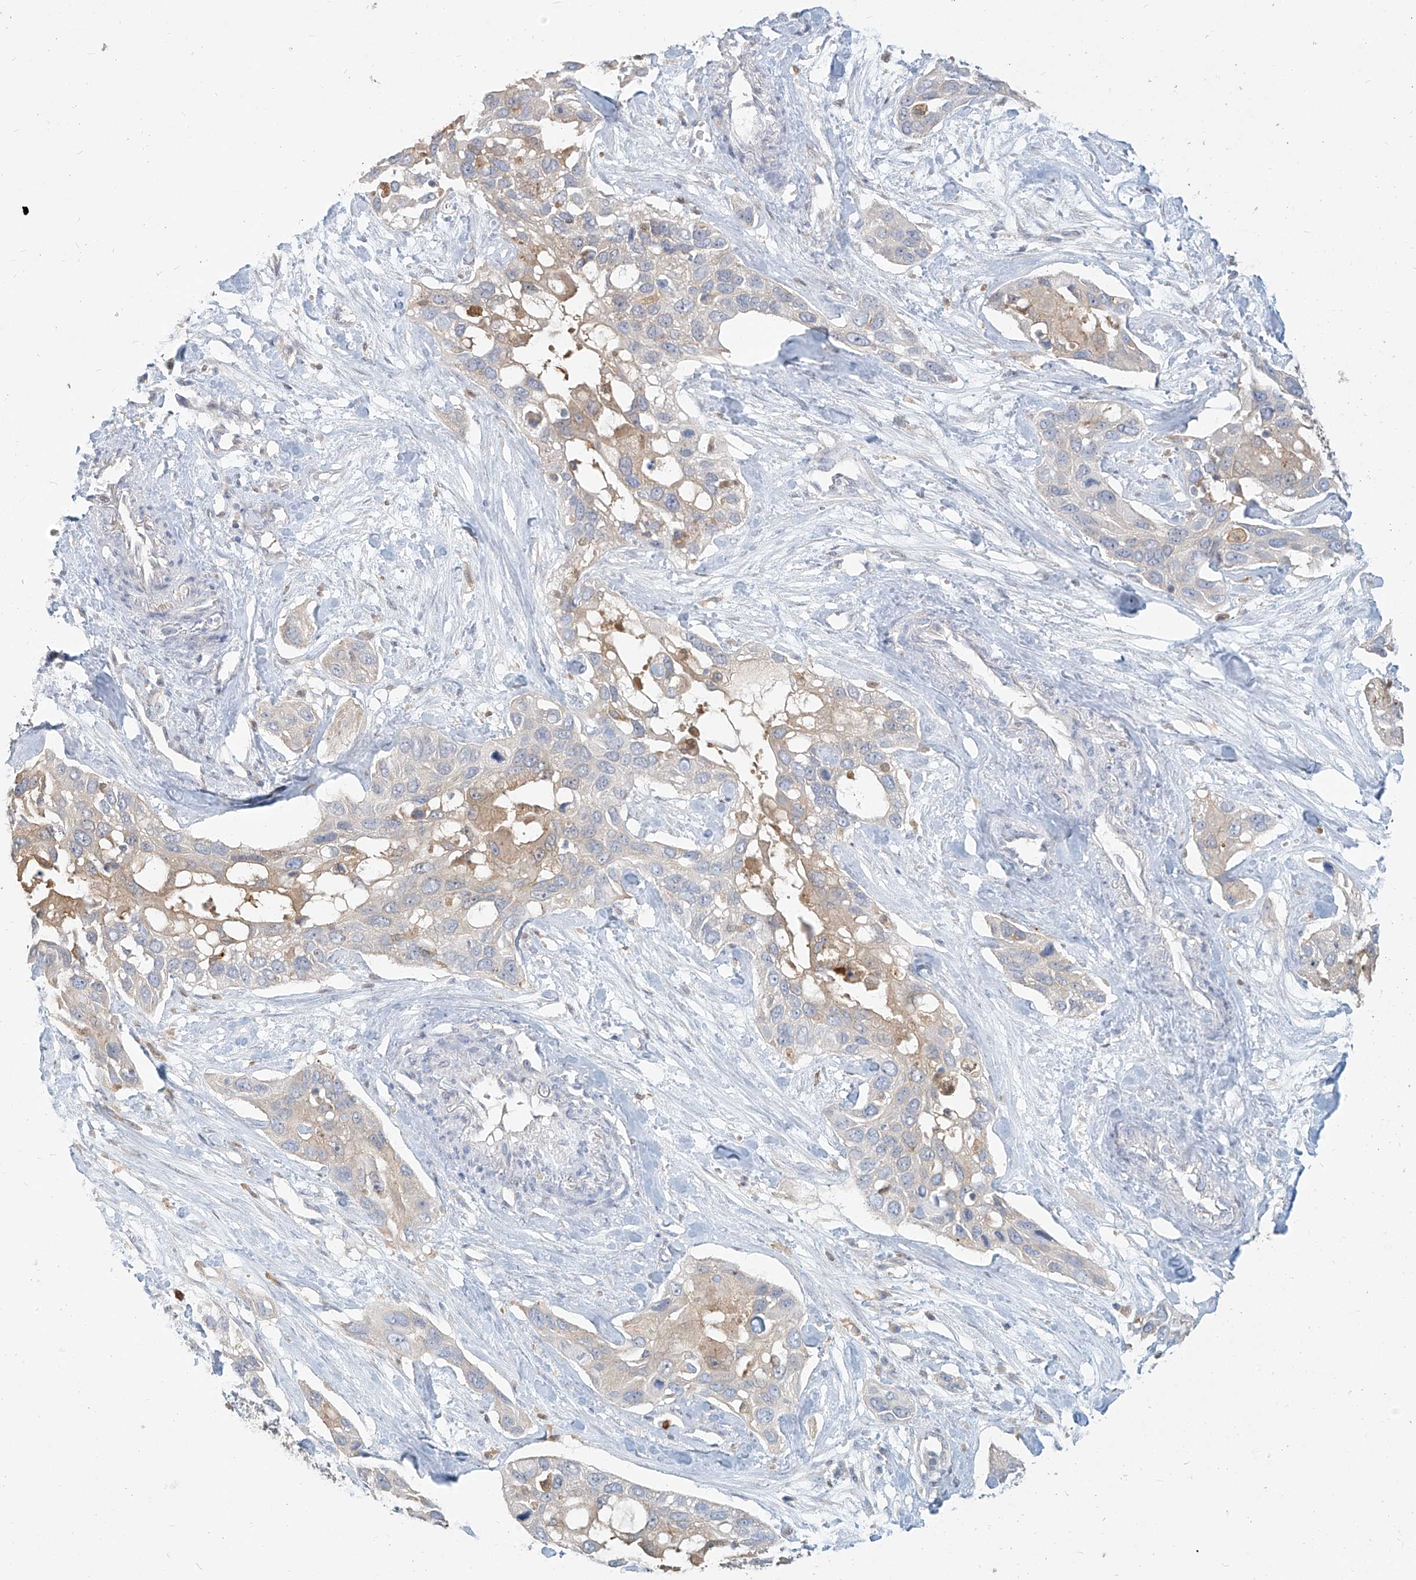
{"staining": {"intensity": "moderate", "quantity": "25%-75%", "location": "cytoplasmic/membranous"}, "tissue": "pancreatic cancer", "cell_type": "Tumor cells", "image_type": "cancer", "snomed": [{"axis": "morphology", "description": "Adenocarcinoma, NOS"}, {"axis": "topography", "description": "Pancreas"}], "caption": "Tumor cells reveal moderate cytoplasmic/membranous staining in about 25%-75% of cells in pancreatic adenocarcinoma.", "gene": "PGD", "patient": {"sex": "female", "age": 60}}